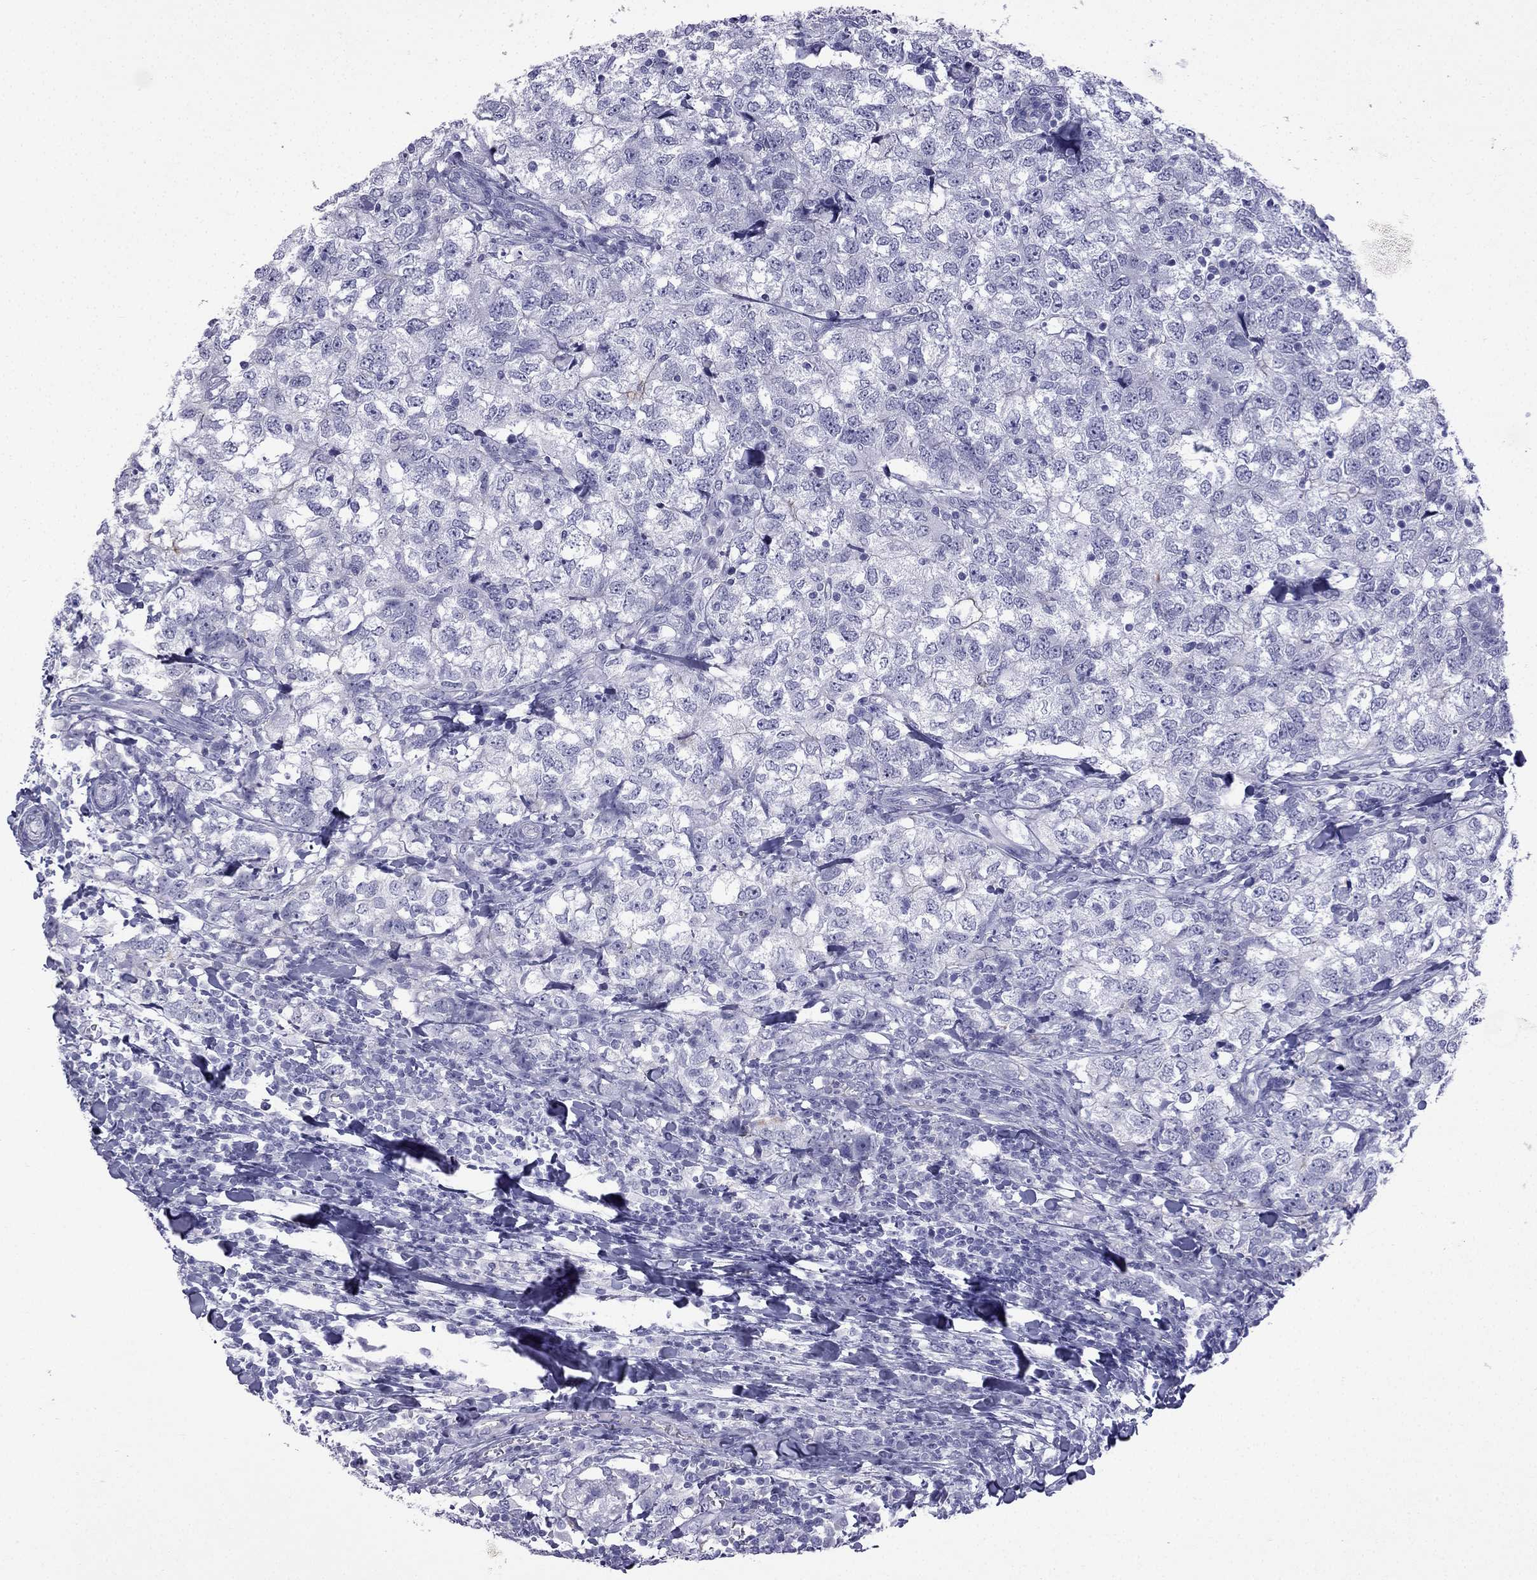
{"staining": {"intensity": "negative", "quantity": "none", "location": "none"}, "tissue": "breast cancer", "cell_type": "Tumor cells", "image_type": "cancer", "snomed": [{"axis": "morphology", "description": "Duct carcinoma"}, {"axis": "topography", "description": "Breast"}], "caption": "Immunohistochemistry (IHC) micrograph of neoplastic tissue: breast cancer (invasive ductal carcinoma) stained with DAB (3,3'-diaminobenzidine) exhibits no significant protein staining in tumor cells. (Stains: DAB (3,3'-diaminobenzidine) IHC with hematoxylin counter stain, Microscopy: brightfield microscopy at high magnification).", "gene": "GJA8", "patient": {"sex": "female", "age": 30}}